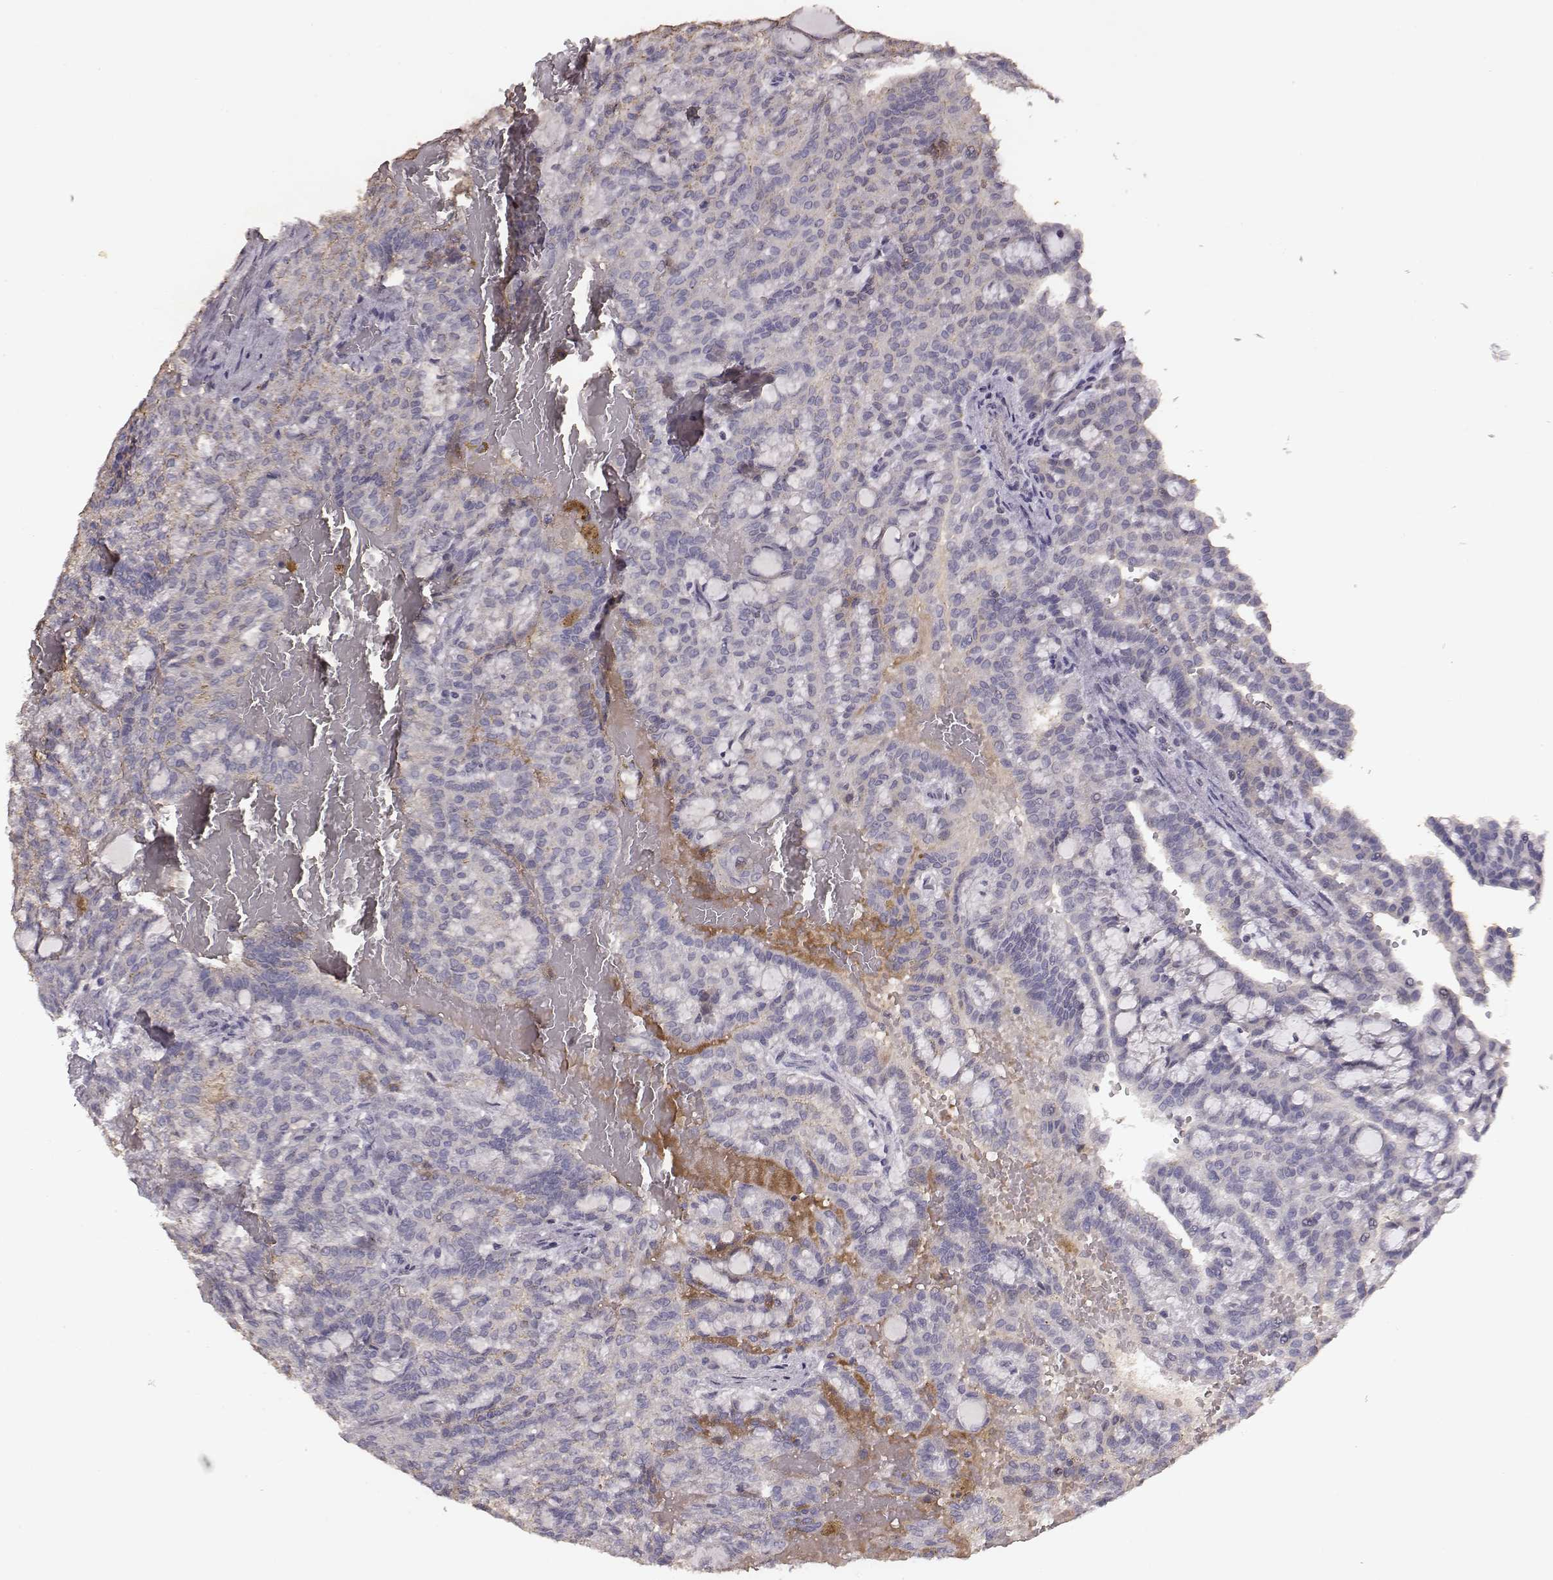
{"staining": {"intensity": "negative", "quantity": "none", "location": "none"}, "tissue": "renal cancer", "cell_type": "Tumor cells", "image_type": "cancer", "snomed": [{"axis": "morphology", "description": "Adenocarcinoma, NOS"}, {"axis": "topography", "description": "Kidney"}], "caption": "Renal cancer (adenocarcinoma) was stained to show a protein in brown. There is no significant staining in tumor cells.", "gene": "SLC22A6", "patient": {"sex": "male", "age": 63}}